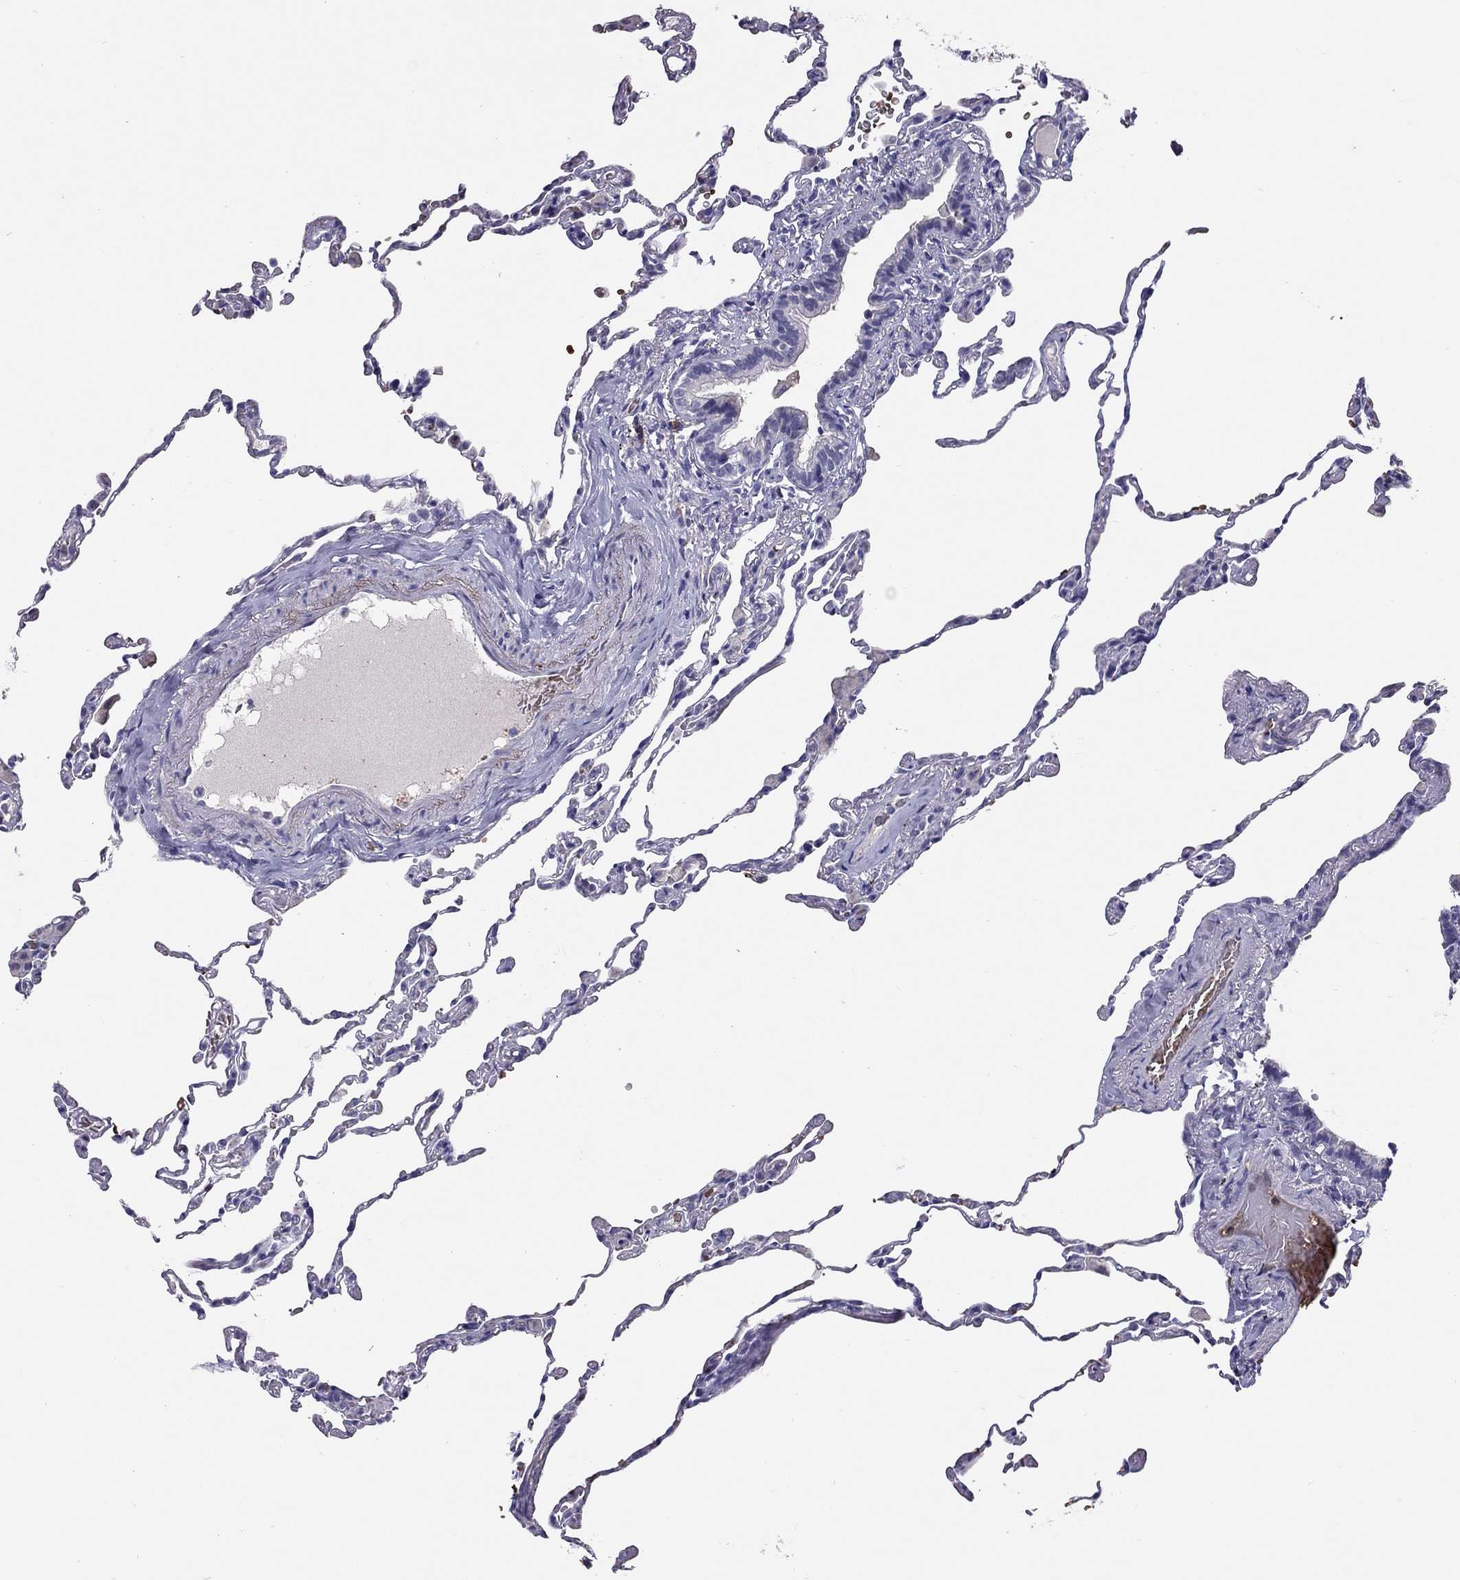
{"staining": {"intensity": "negative", "quantity": "none", "location": "none"}, "tissue": "lung", "cell_type": "Alveolar cells", "image_type": "normal", "snomed": [{"axis": "morphology", "description": "Normal tissue, NOS"}, {"axis": "topography", "description": "Lung"}], "caption": "This is an IHC histopathology image of benign lung. There is no expression in alveolar cells.", "gene": "FRMD1", "patient": {"sex": "female", "age": 57}}